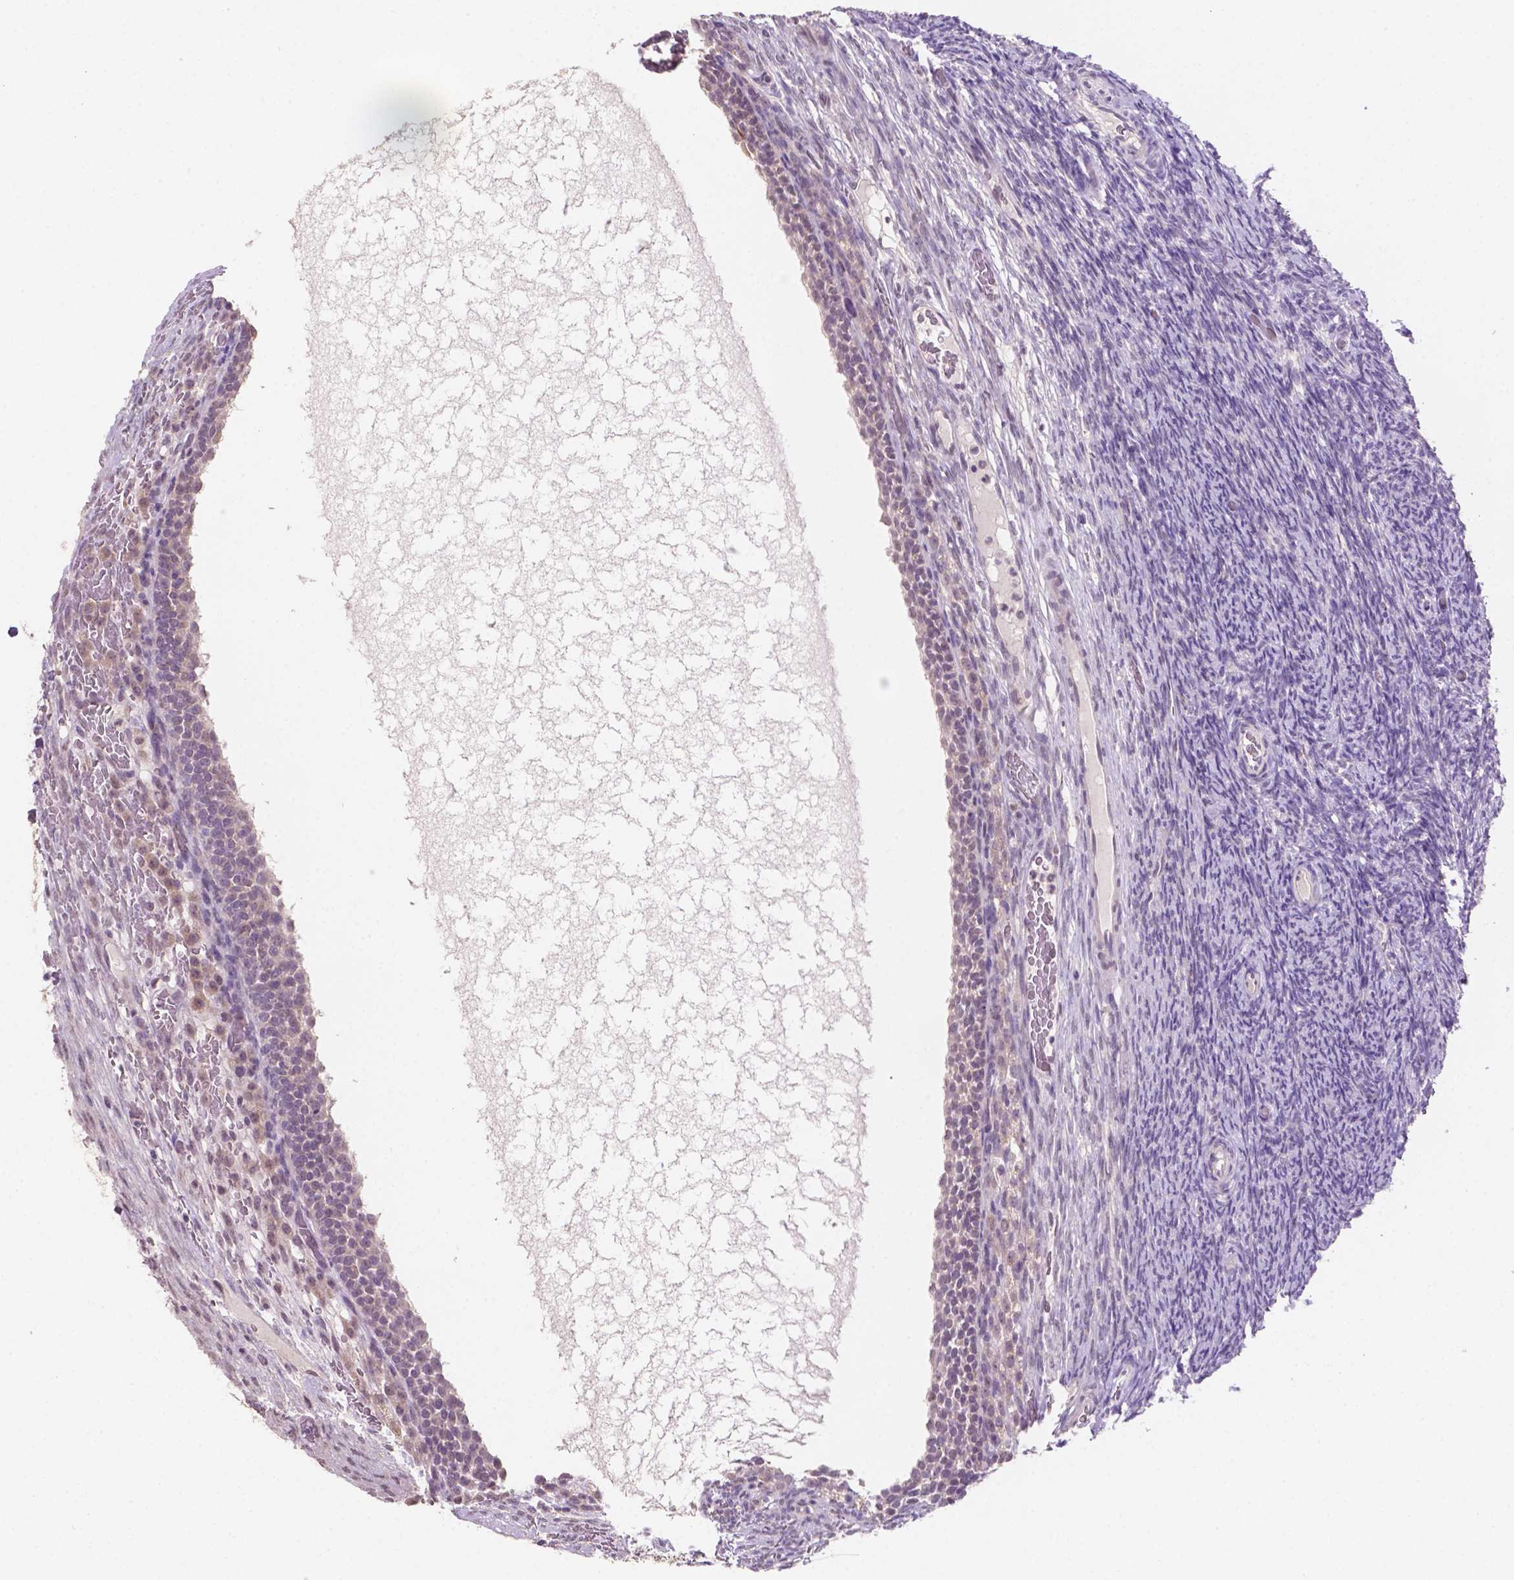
{"staining": {"intensity": "negative", "quantity": "none", "location": "none"}, "tissue": "ovary", "cell_type": "Follicle cells", "image_type": "normal", "snomed": [{"axis": "morphology", "description": "Normal tissue, NOS"}, {"axis": "topography", "description": "Ovary"}], "caption": "This is an immunohistochemistry histopathology image of benign human ovary. There is no staining in follicle cells.", "gene": "SHLD3", "patient": {"sex": "female", "age": 34}}